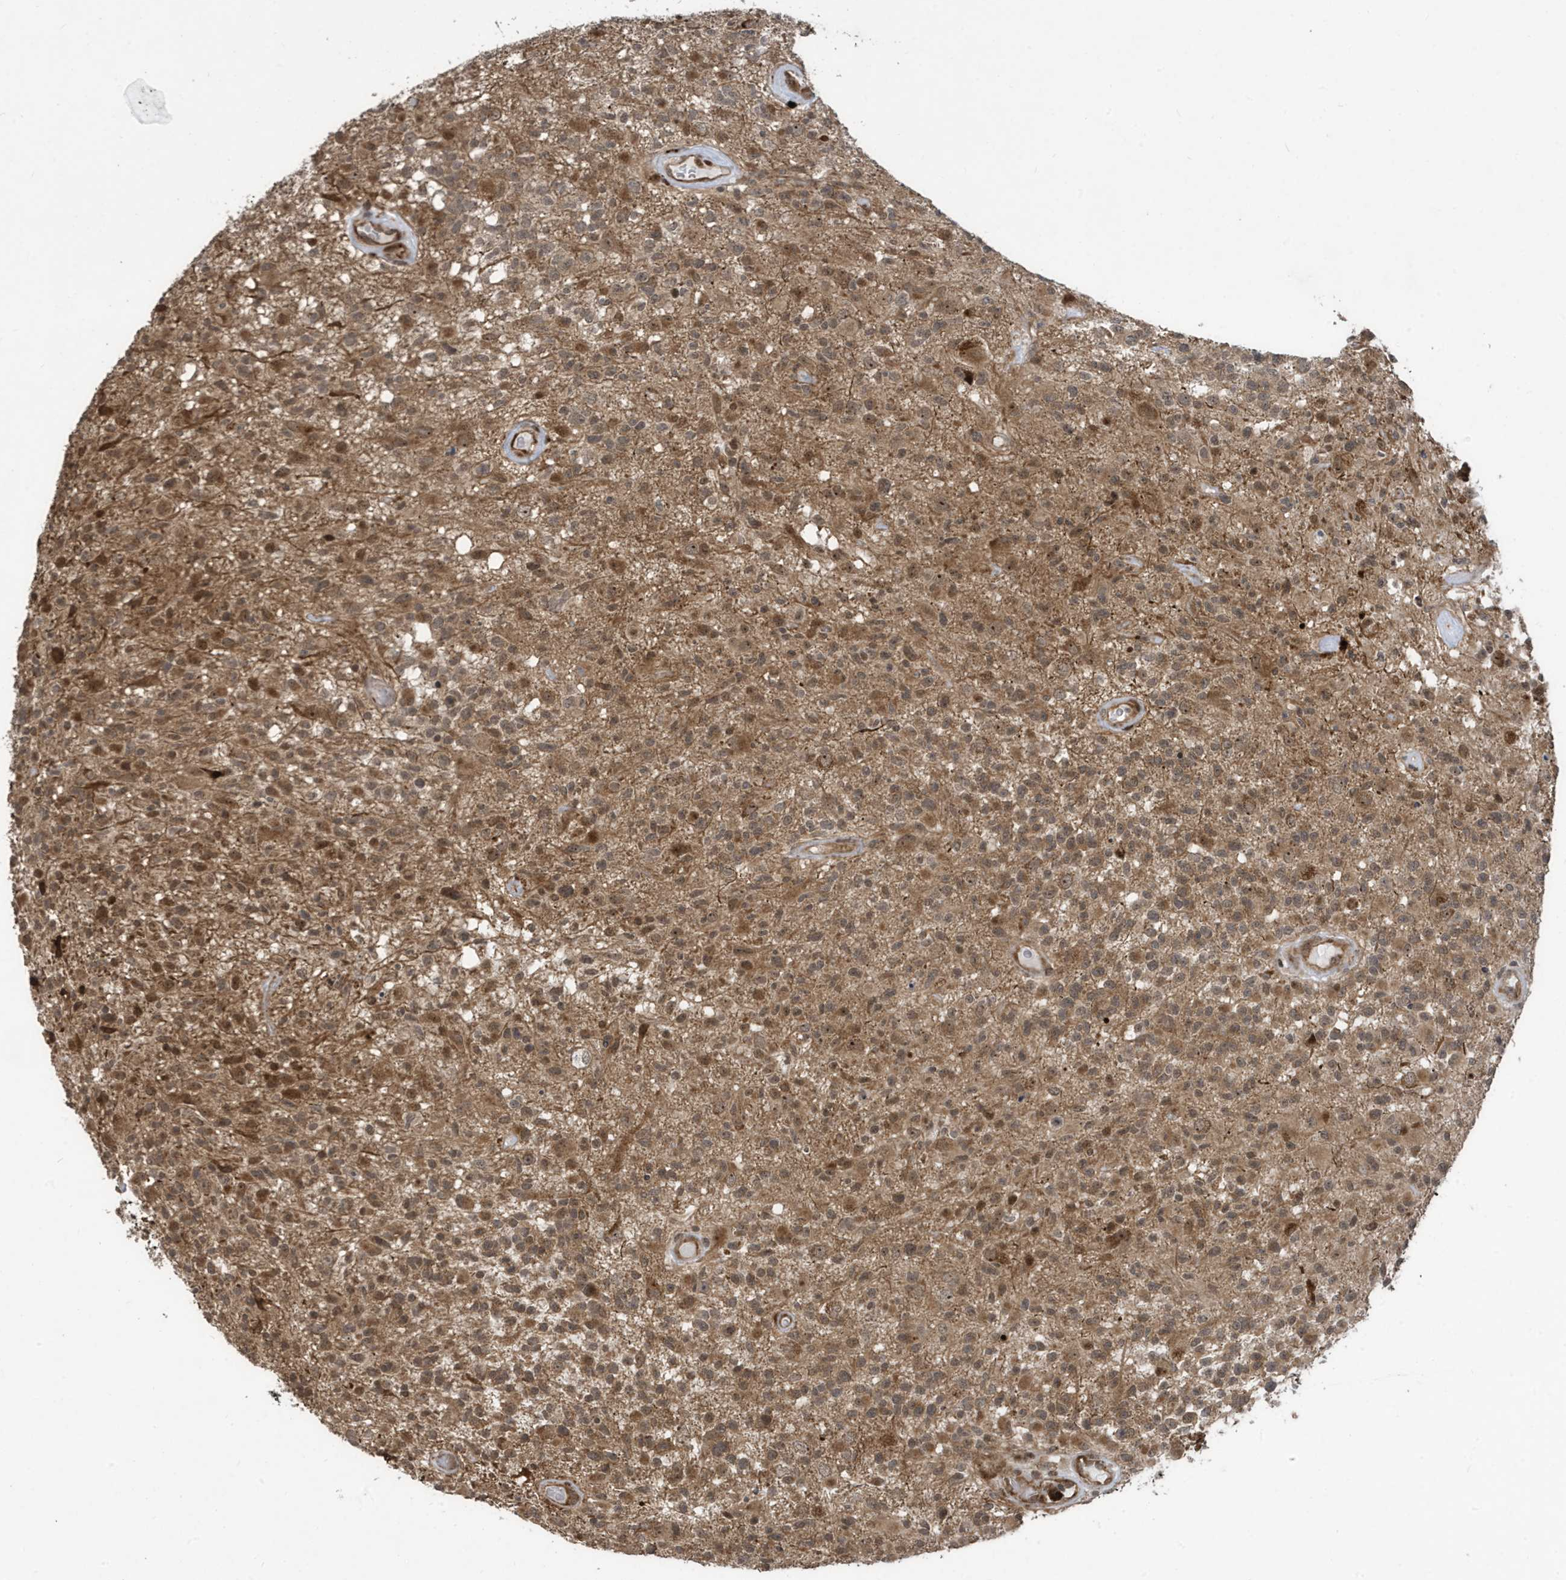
{"staining": {"intensity": "moderate", "quantity": "25%-75%", "location": "cytoplasmic/membranous,nuclear"}, "tissue": "glioma", "cell_type": "Tumor cells", "image_type": "cancer", "snomed": [{"axis": "morphology", "description": "Glioma, malignant, High grade"}, {"axis": "morphology", "description": "Glioblastoma, NOS"}, {"axis": "topography", "description": "Brain"}], "caption": "Human glioblastoma stained with a protein marker demonstrates moderate staining in tumor cells.", "gene": "FAM9B", "patient": {"sex": "male", "age": 60}}